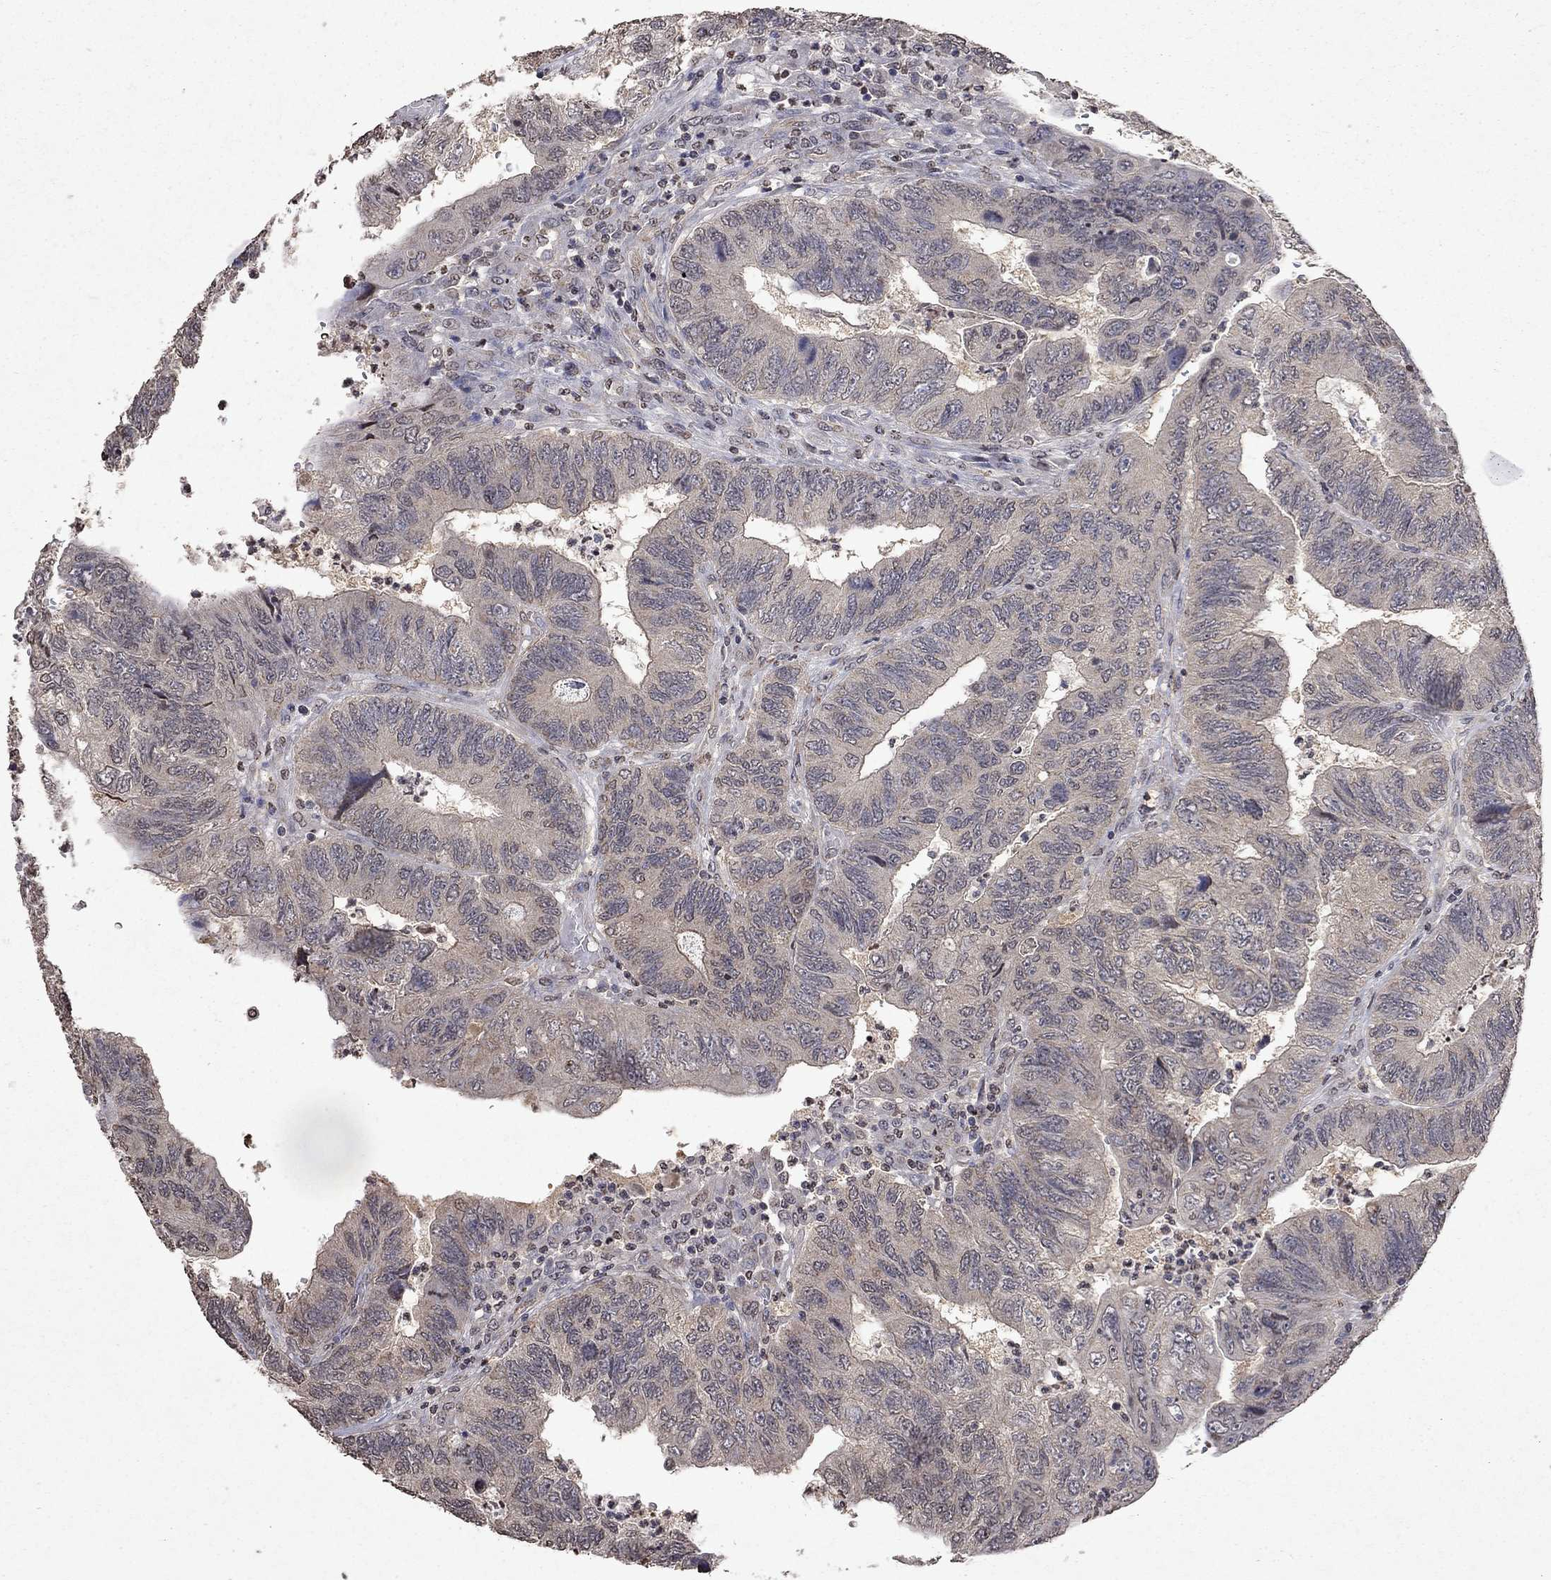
{"staining": {"intensity": "moderate", "quantity": "<25%", "location": "cytoplasmic/membranous"}, "tissue": "colorectal cancer", "cell_type": "Tumor cells", "image_type": "cancer", "snomed": [{"axis": "morphology", "description": "Adenocarcinoma, NOS"}, {"axis": "topography", "description": "Colon"}], "caption": "The immunohistochemical stain labels moderate cytoplasmic/membranous expression in tumor cells of colorectal adenocarcinoma tissue.", "gene": "TTC38", "patient": {"sex": "female", "age": 67}}